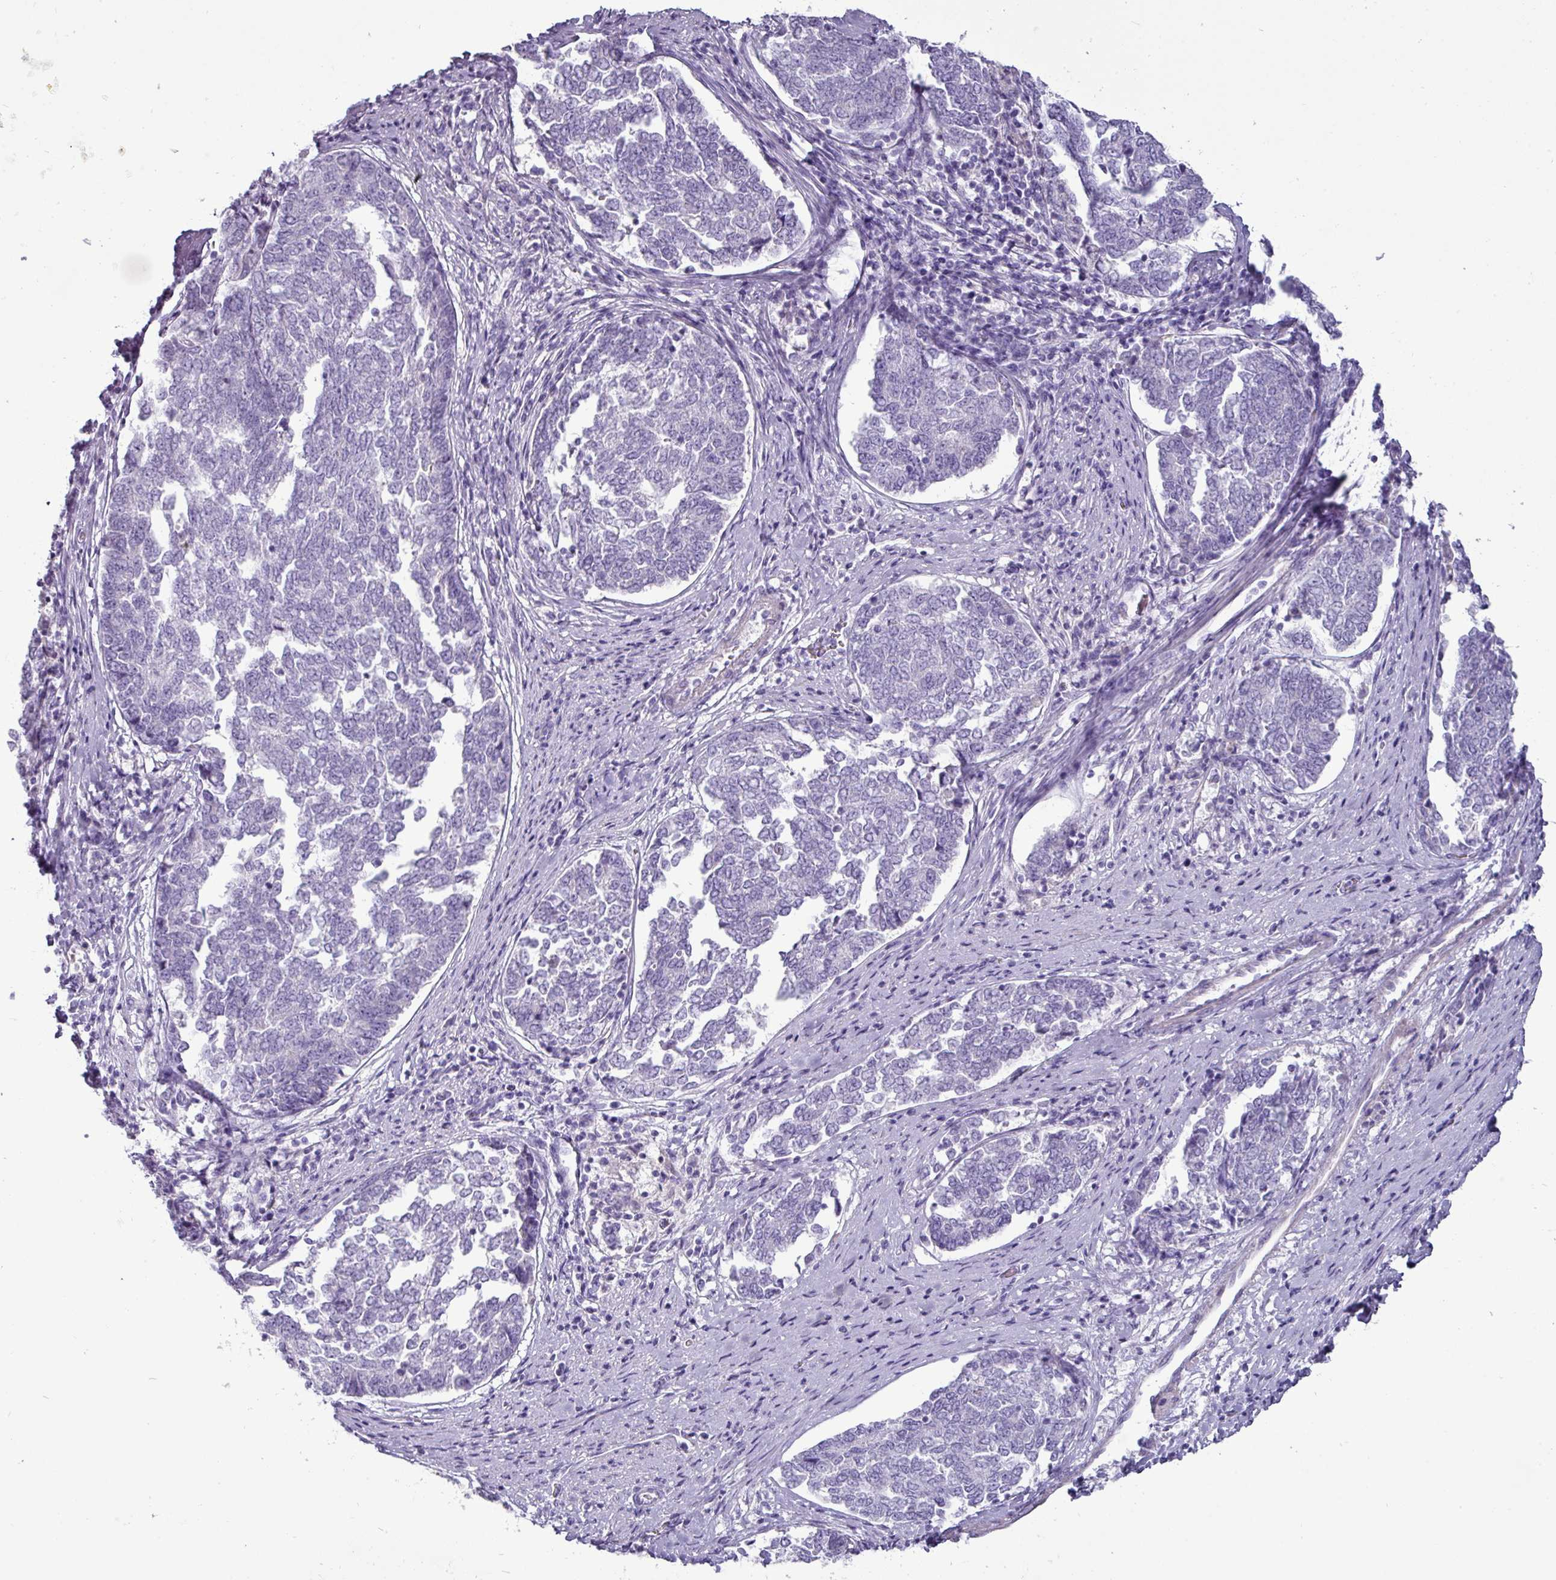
{"staining": {"intensity": "negative", "quantity": "none", "location": "none"}, "tissue": "endometrial cancer", "cell_type": "Tumor cells", "image_type": "cancer", "snomed": [{"axis": "morphology", "description": "Adenocarcinoma, NOS"}, {"axis": "topography", "description": "Endometrium"}], "caption": "Immunohistochemistry of human endometrial cancer (adenocarcinoma) reveals no expression in tumor cells. The staining was performed using DAB to visualize the protein expression in brown, while the nuclei were stained in blue with hematoxylin (Magnification: 20x).", "gene": "GSTA3", "patient": {"sex": "female", "age": 80}}